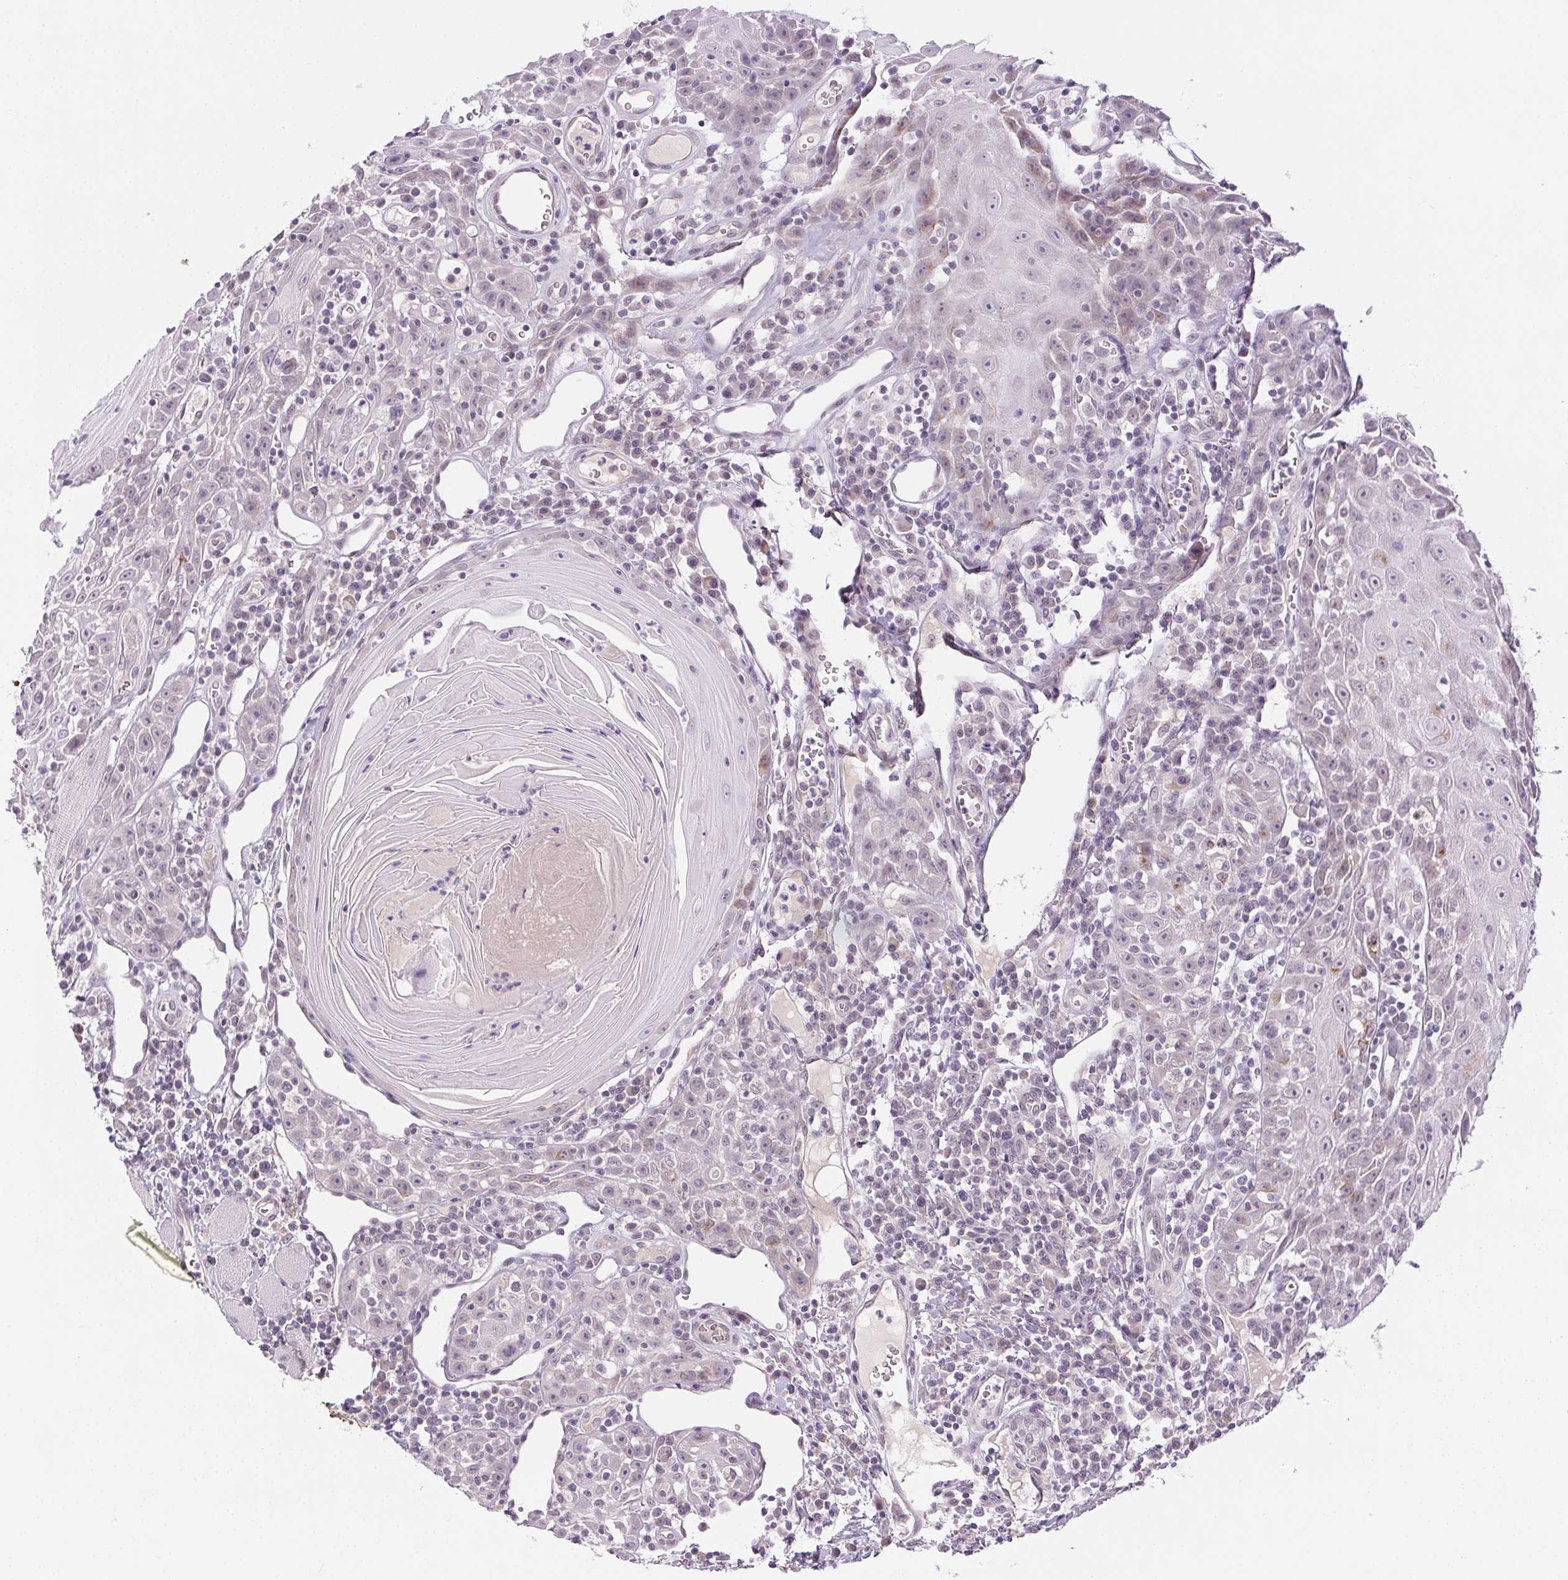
{"staining": {"intensity": "weak", "quantity": "<25%", "location": "nuclear"}, "tissue": "head and neck cancer", "cell_type": "Tumor cells", "image_type": "cancer", "snomed": [{"axis": "morphology", "description": "Squamous cell carcinoma, NOS"}, {"axis": "topography", "description": "Head-Neck"}], "caption": "High power microscopy image of an IHC photomicrograph of head and neck squamous cell carcinoma, revealing no significant expression in tumor cells. The staining was performed using DAB to visualize the protein expression in brown, while the nuclei were stained in blue with hematoxylin (Magnification: 20x).", "gene": "FAM168A", "patient": {"sex": "male", "age": 52}}